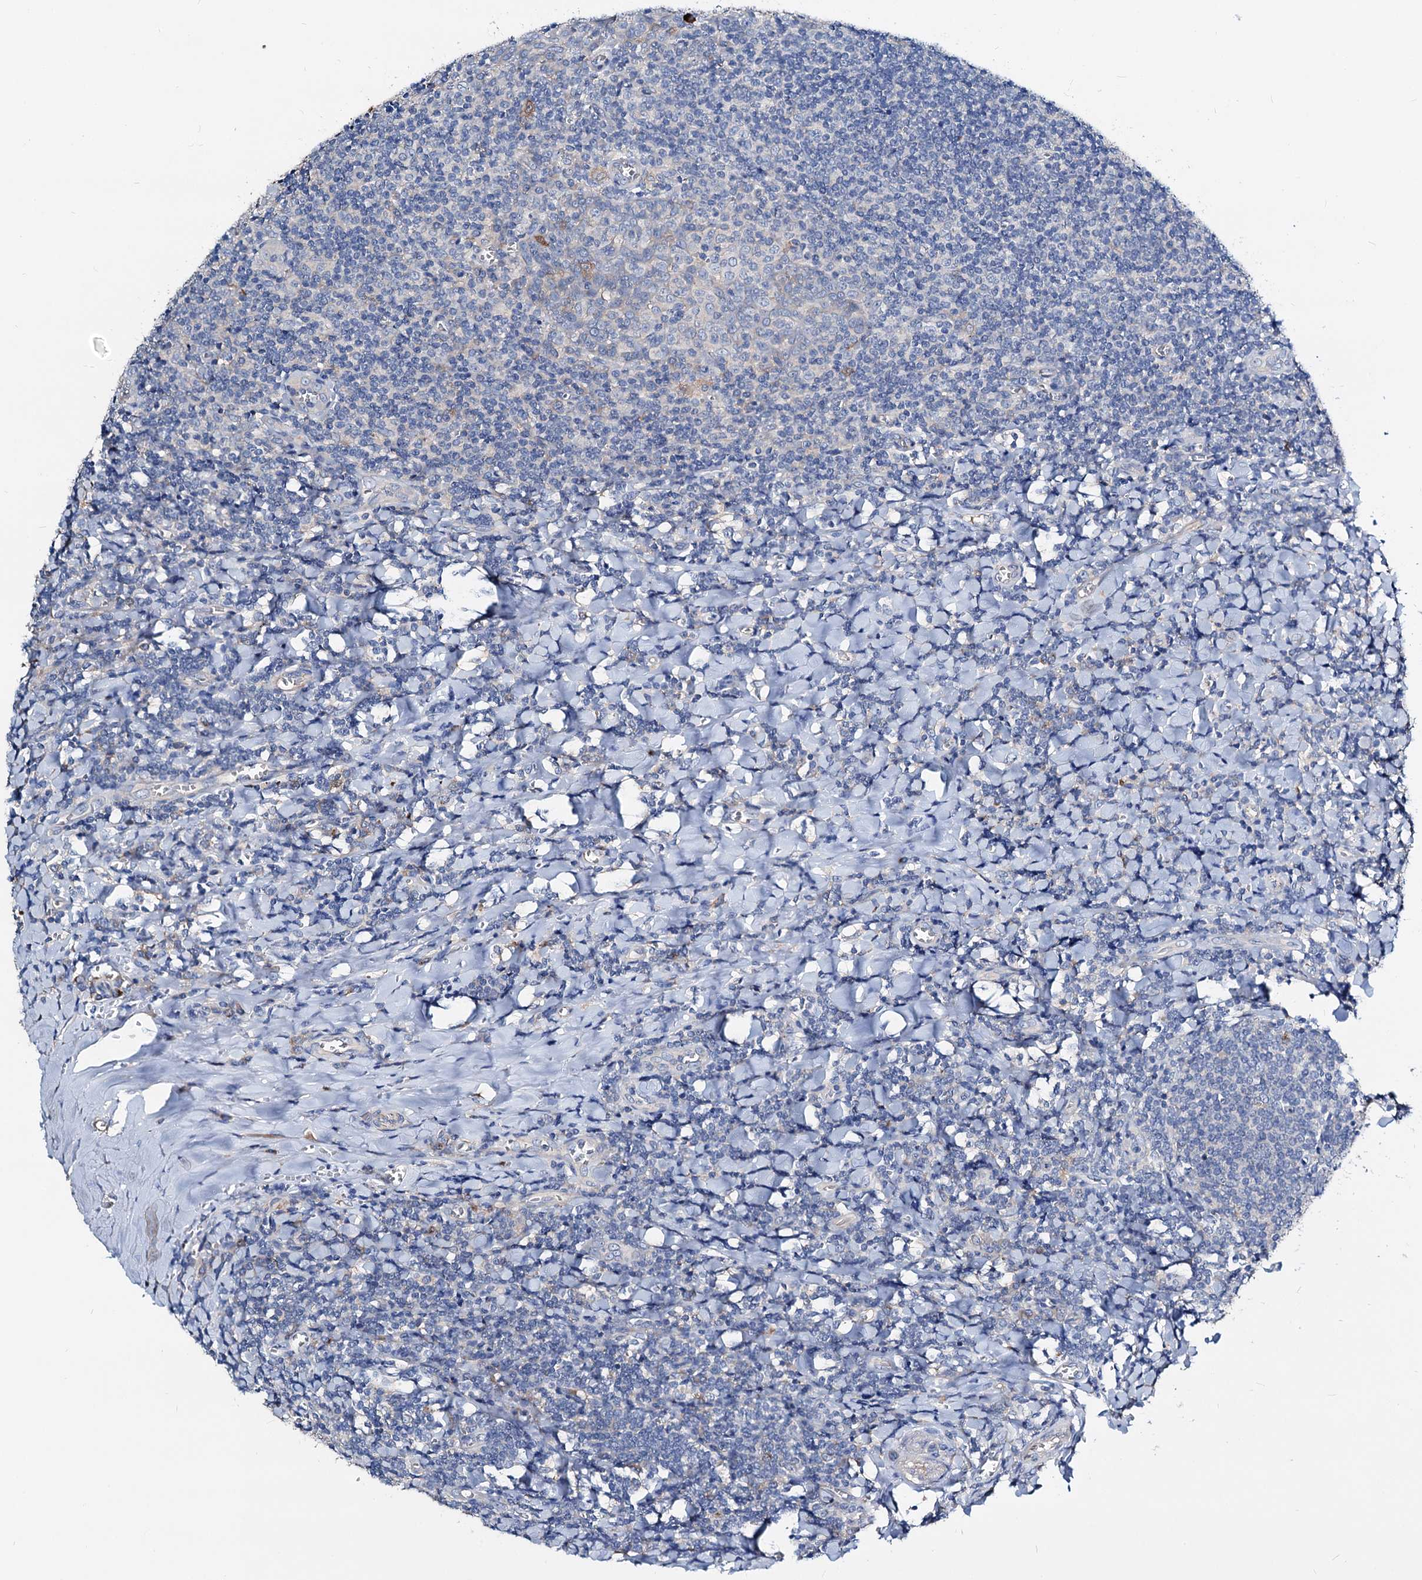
{"staining": {"intensity": "negative", "quantity": "none", "location": "none"}, "tissue": "tonsil", "cell_type": "Germinal center cells", "image_type": "normal", "snomed": [{"axis": "morphology", "description": "Normal tissue, NOS"}, {"axis": "topography", "description": "Tonsil"}], "caption": "DAB (3,3'-diaminobenzidine) immunohistochemical staining of benign human tonsil shows no significant staining in germinal center cells.", "gene": "ACY3", "patient": {"sex": "male", "age": 27}}